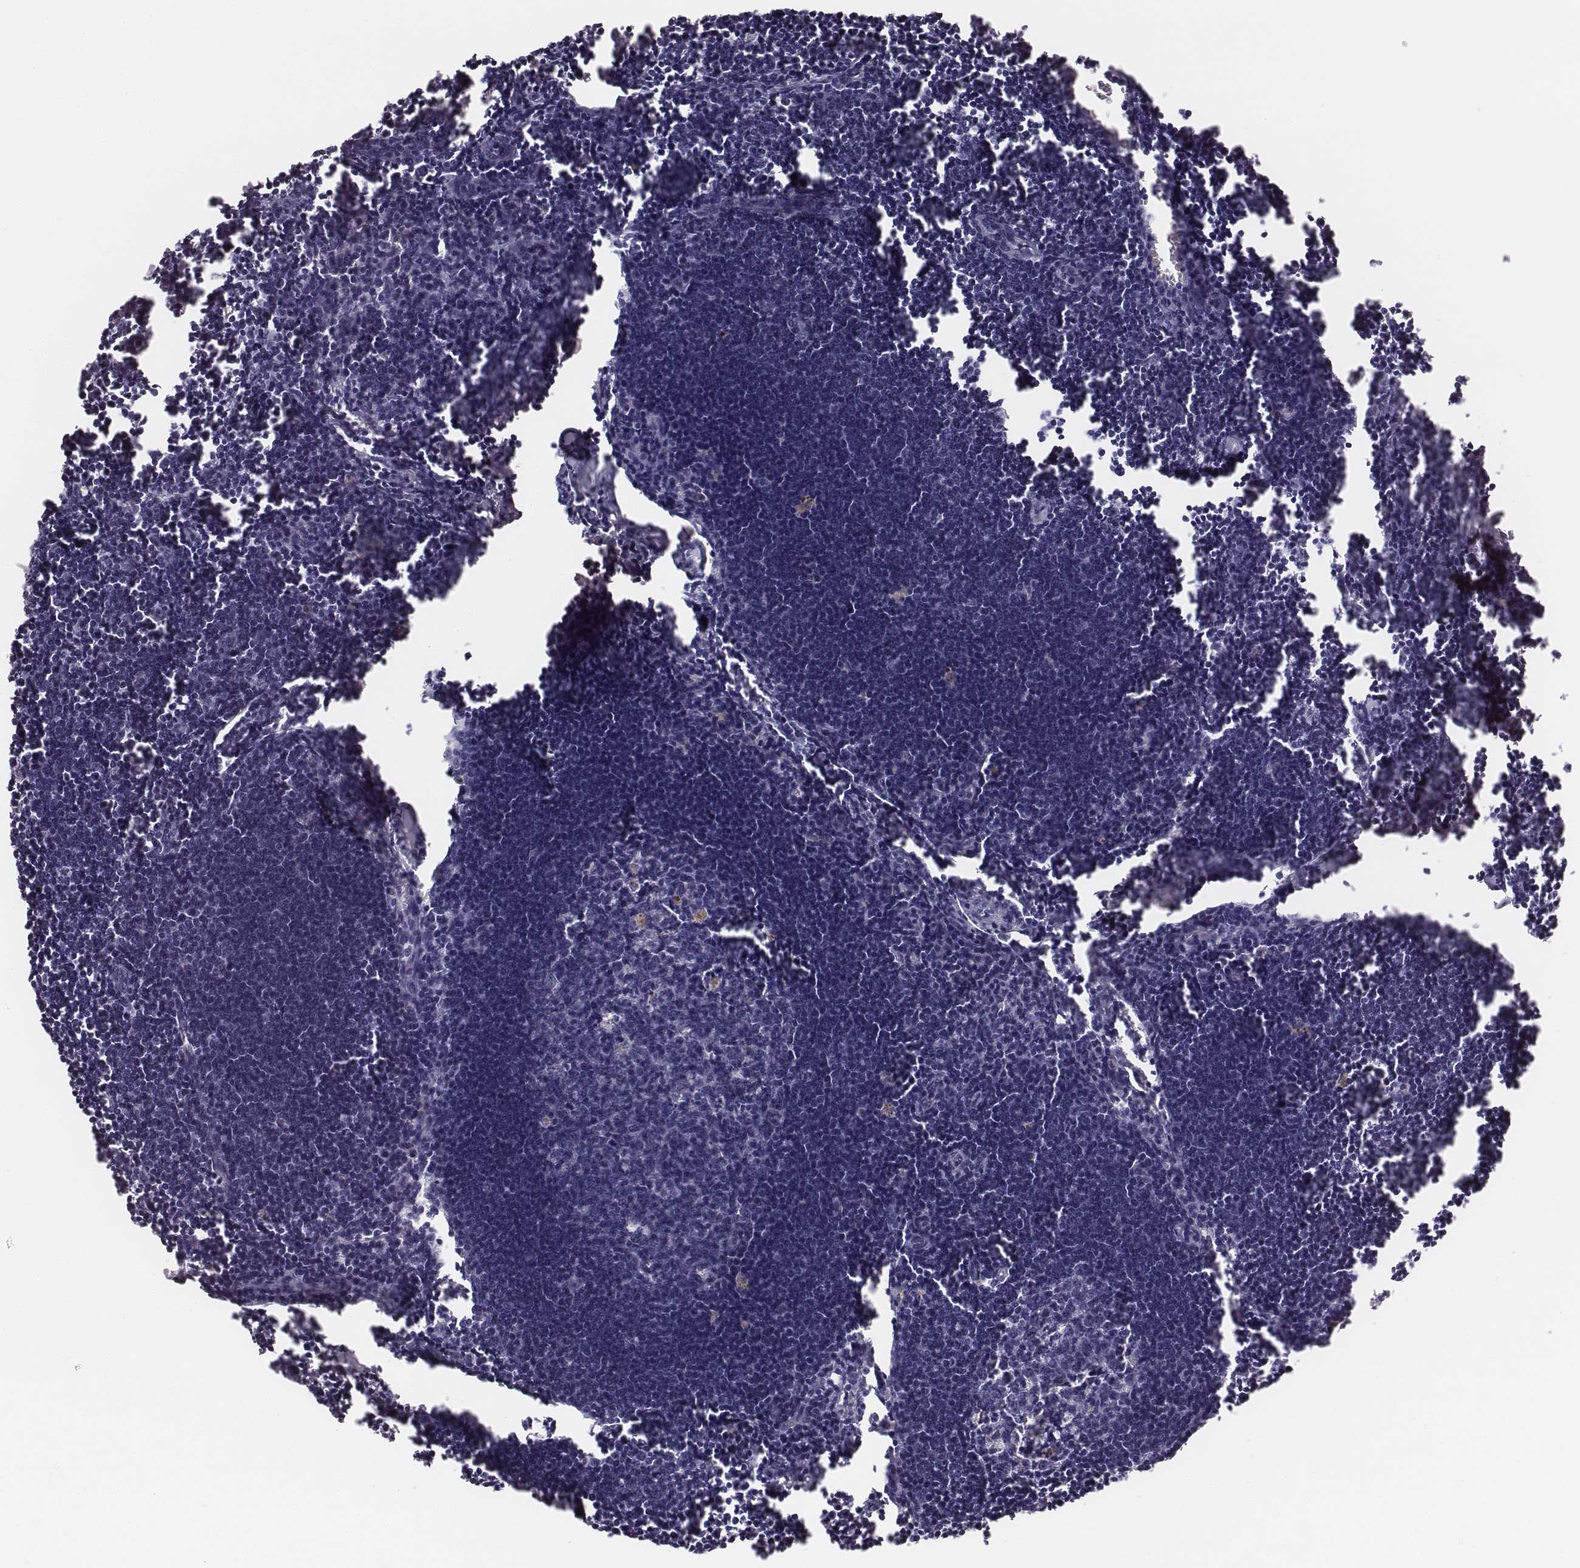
{"staining": {"intensity": "negative", "quantity": "none", "location": "none"}, "tissue": "lymph node", "cell_type": "Germinal center cells", "image_type": "normal", "snomed": [{"axis": "morphology", "description": "Normal tissue, NOS"}, {"axis": "topography", "description": "Lymph node"}], "caption": "This is a image of immunohistochemistry staining of benign lymph node, which shows no staining in germinal center cells.", "gene": "CSH1", "patient": {"sex": "male", "age": 55}}